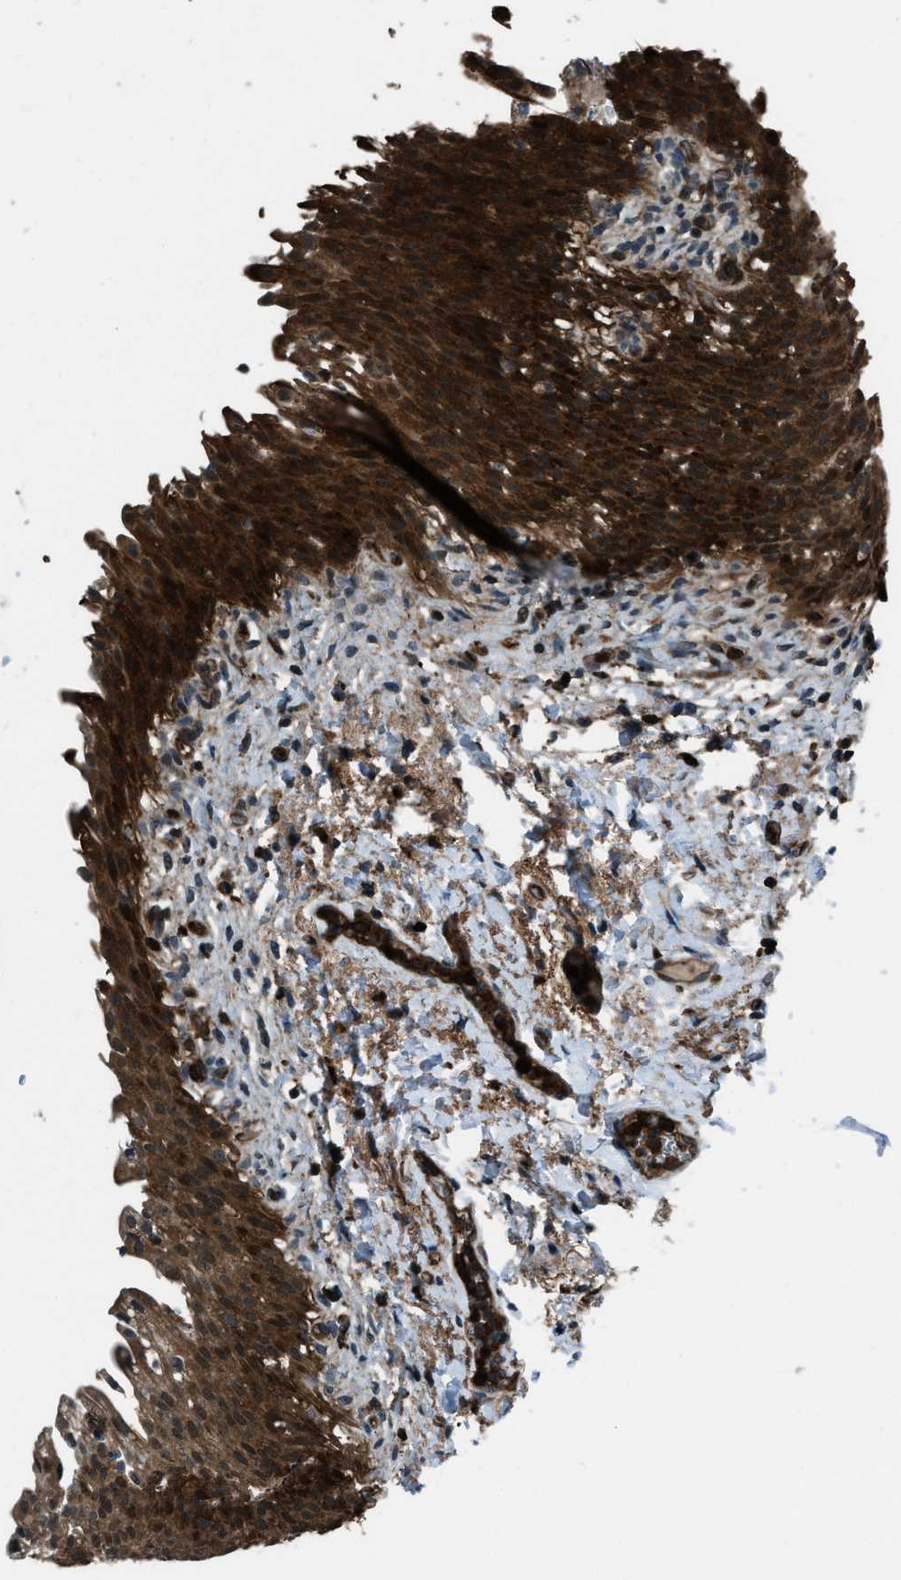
{"staining": {"intensity": "strong", "quantity": ">75%", "location": "cytoplasmic/membranous,nuclear"}, "tissue": "urinary bladder", "cell_type": "Urothelial cells", "image_type": "normal", "snomed": [{"axis": "morphology", "description": "Normal tissue, NOS"}, {"axis": "topography", "description": "Urinary bladder"}], "caption": "Strong cytoplasmic/membranous,nuclear positivity for a protein is identified in about >75% of urothelial cells of normal urinary bladder using immunohistochemistry (IHC).", "gene": "SNX30", "patient": {"sex": "female", "age": 60}}